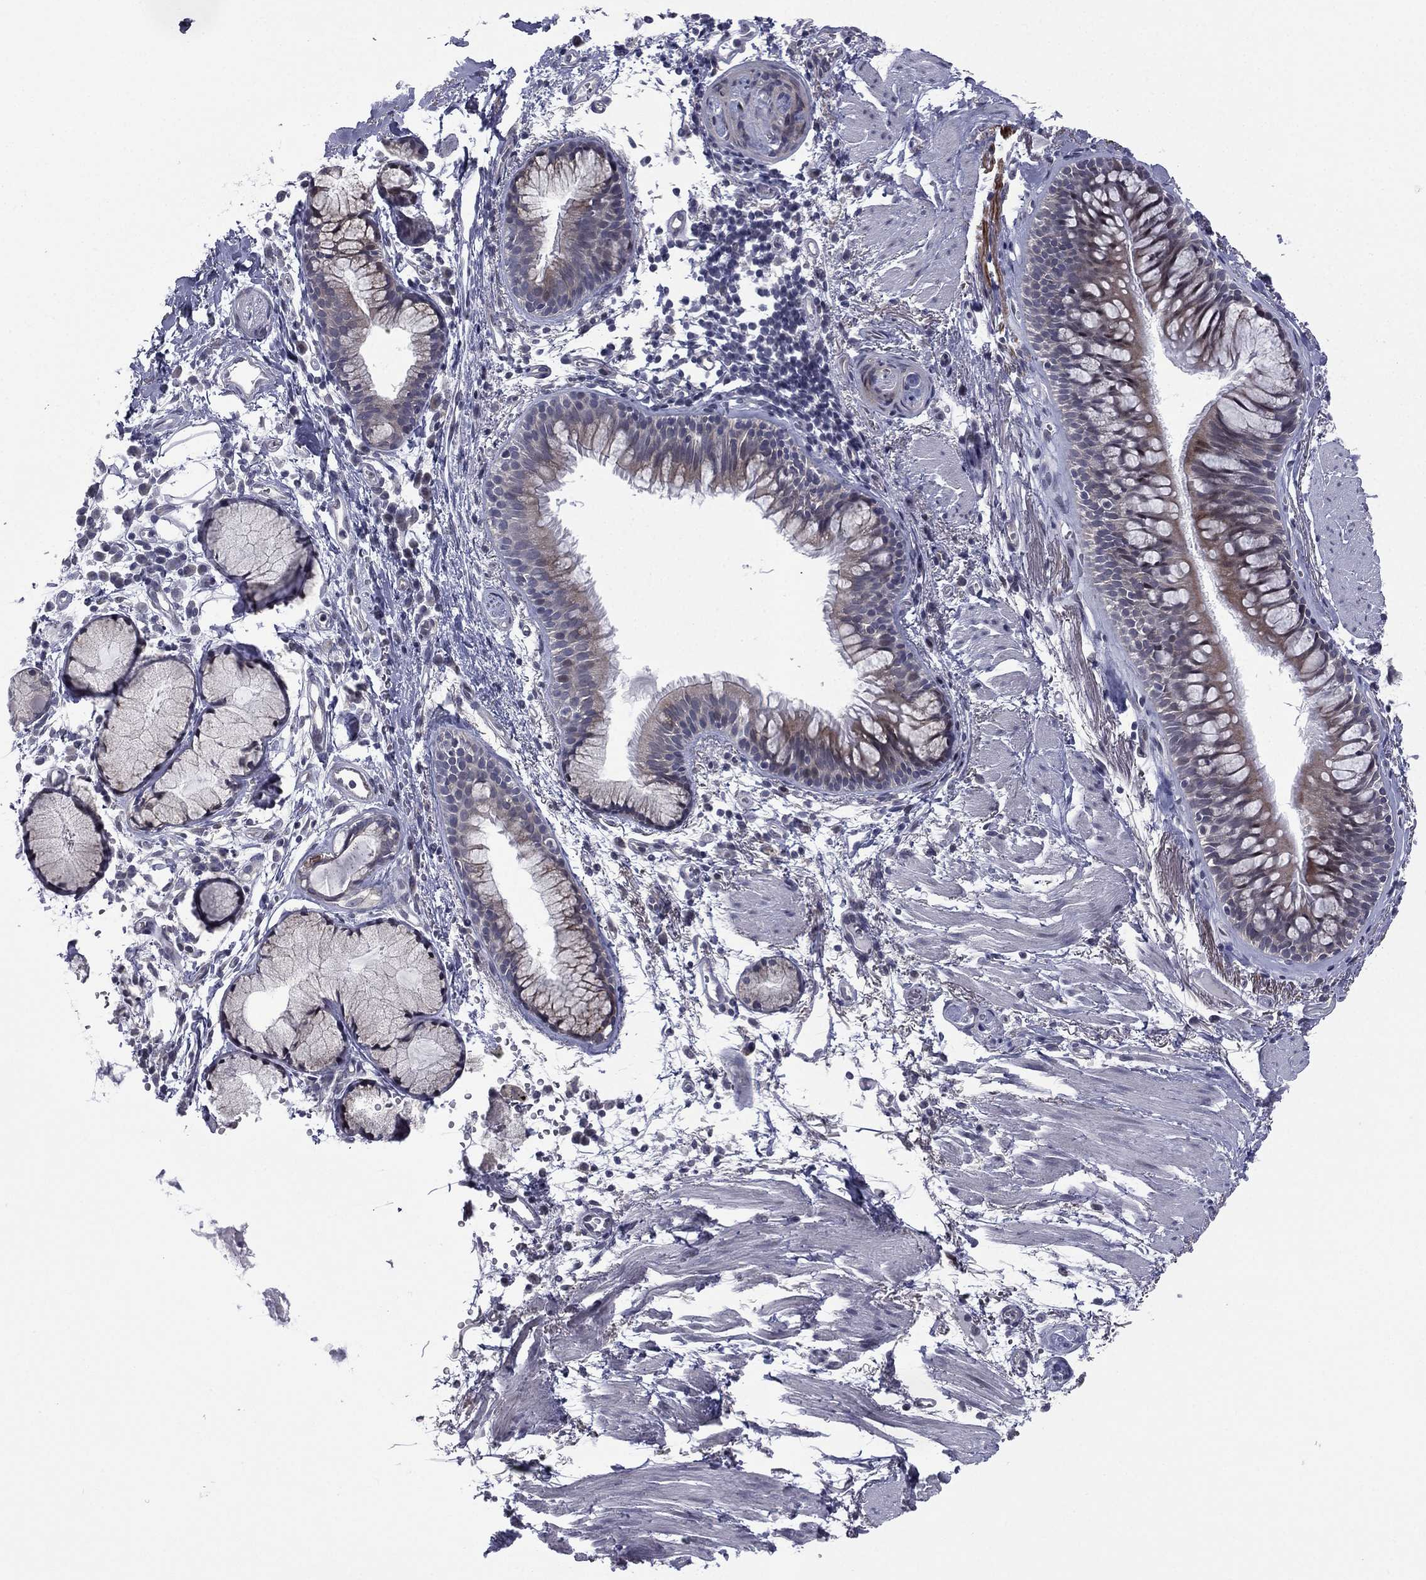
{"staining": {"intensity": "negative", "quantity": "none", "location": "none"}, "tissue": "bronchus", "cell_type": "Respiratory epithelial cells", "image_type": "normal", "snomed": [{"axis": "morphology", "description": "Normal tissue, NOS"}, {"axis": "morphology", "description": "Squamous cell carcinoma, NOS"}, {"axis": "topography", "description": "Cartilage tissue"}, {"axis": "topography", "description": "Bronchus"}], "caption": "This is an IHC micrograph of unremarkable bronchus. There is no staining in respiratory epithelial cells.", "gene": "ACTRT2", "patient": {"sex": "male", "age": 72}}